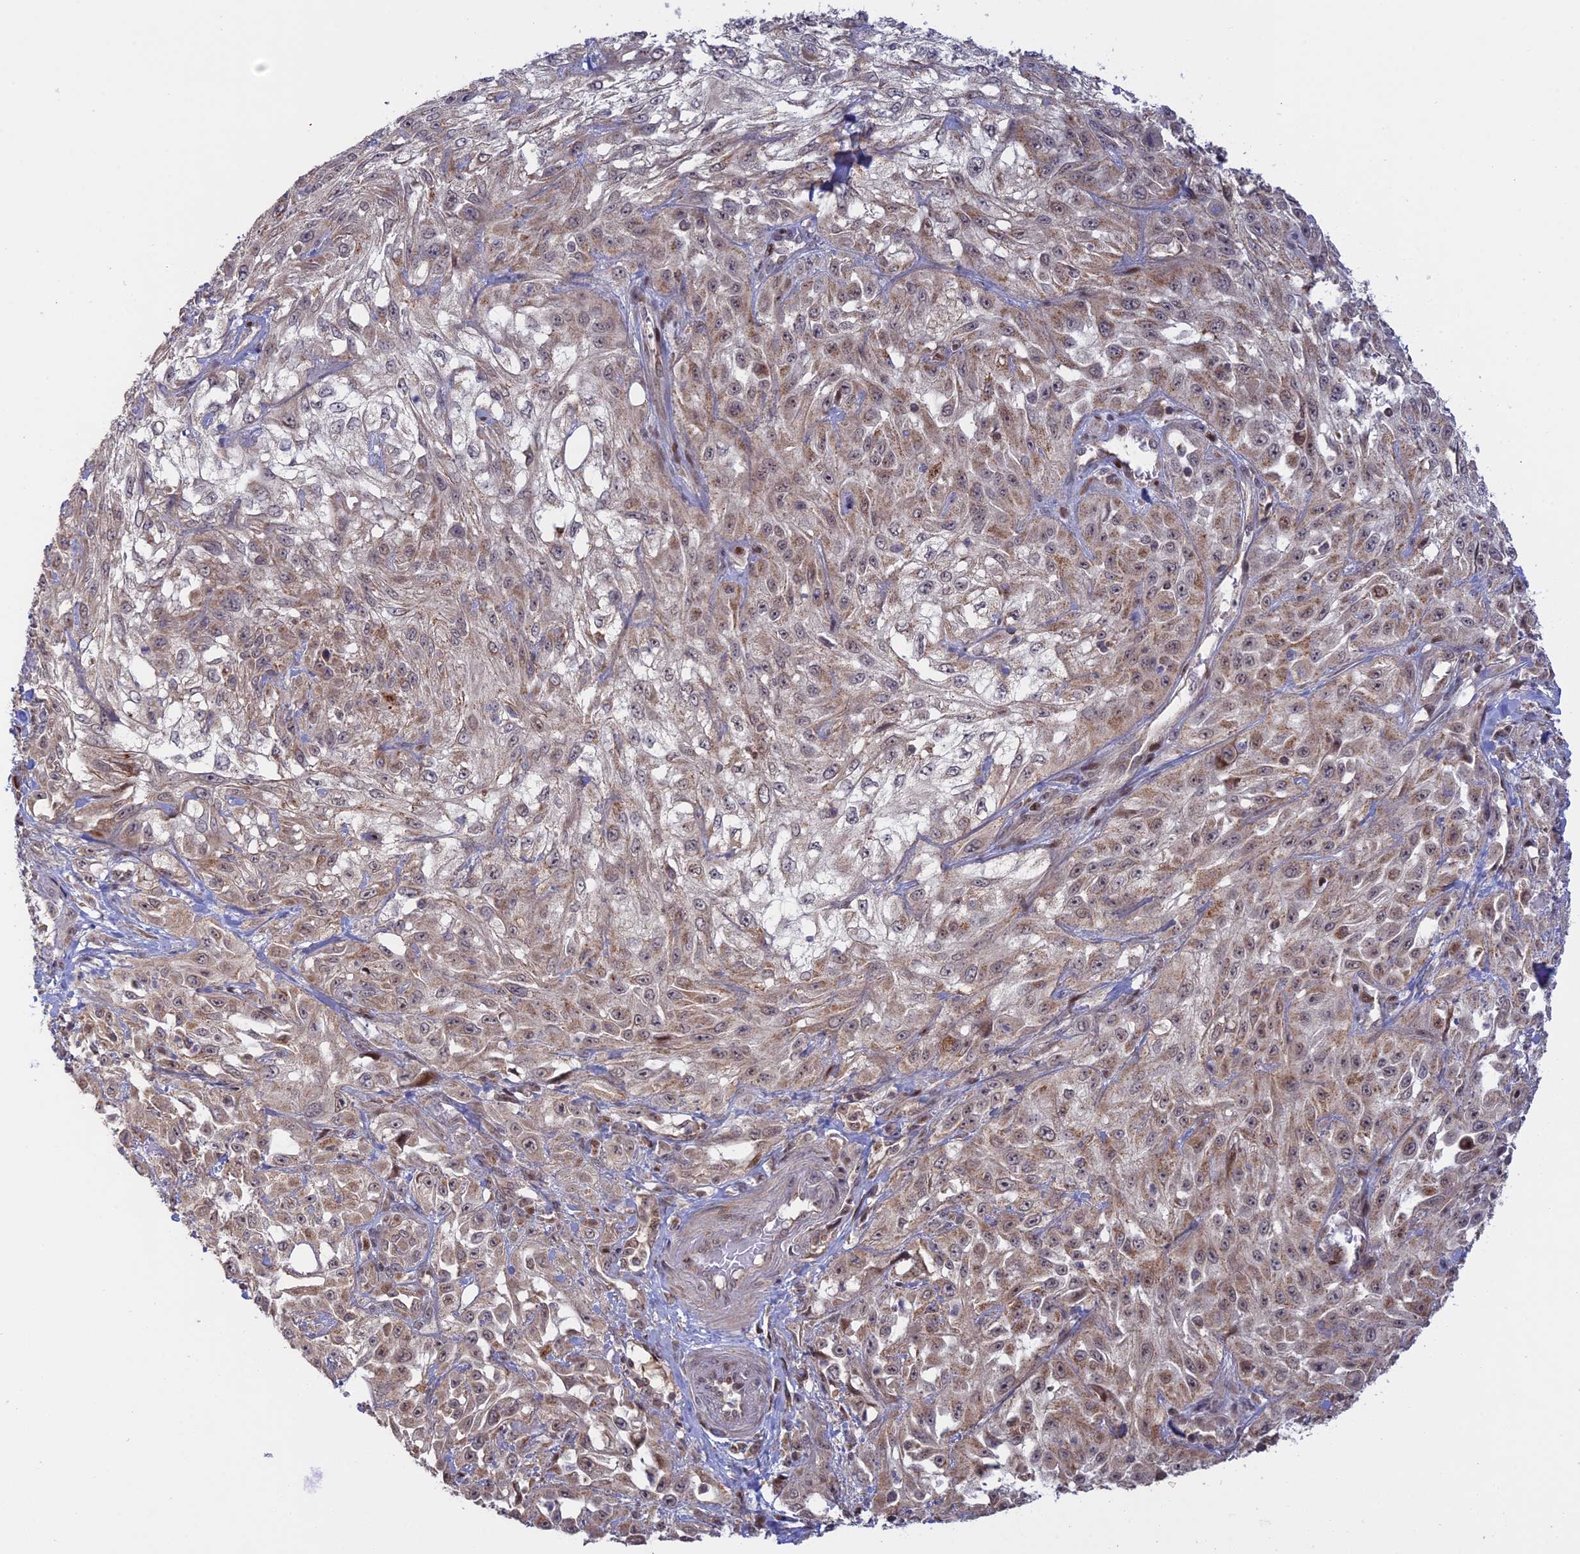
{"staining": {"intensity": "moderate", "quantity": ">75%", "location": "cytoplasmic/membranous"}, "tissue": "skin cancer", "cell_type": "Tumor cells", "image_type": "cancer", "snomed": [{"axis": "morphology", "description": "Squamous cell carcinoma, NOS"}, {"axis": "morphology", "description": "Squamous cell carcinoma, metastatic, NOS"}, {"axis": "topography", "description": "Skin"}, {"axis": "topography", "description": "Lymph node"}], "caption": "Protein staining displays moderate cytoplasmic/membranous expression in approximately >75% of tumor cells in skin cancer.", "gene": "GSKIP", "patient": {"sex": "male", "age": 75}}